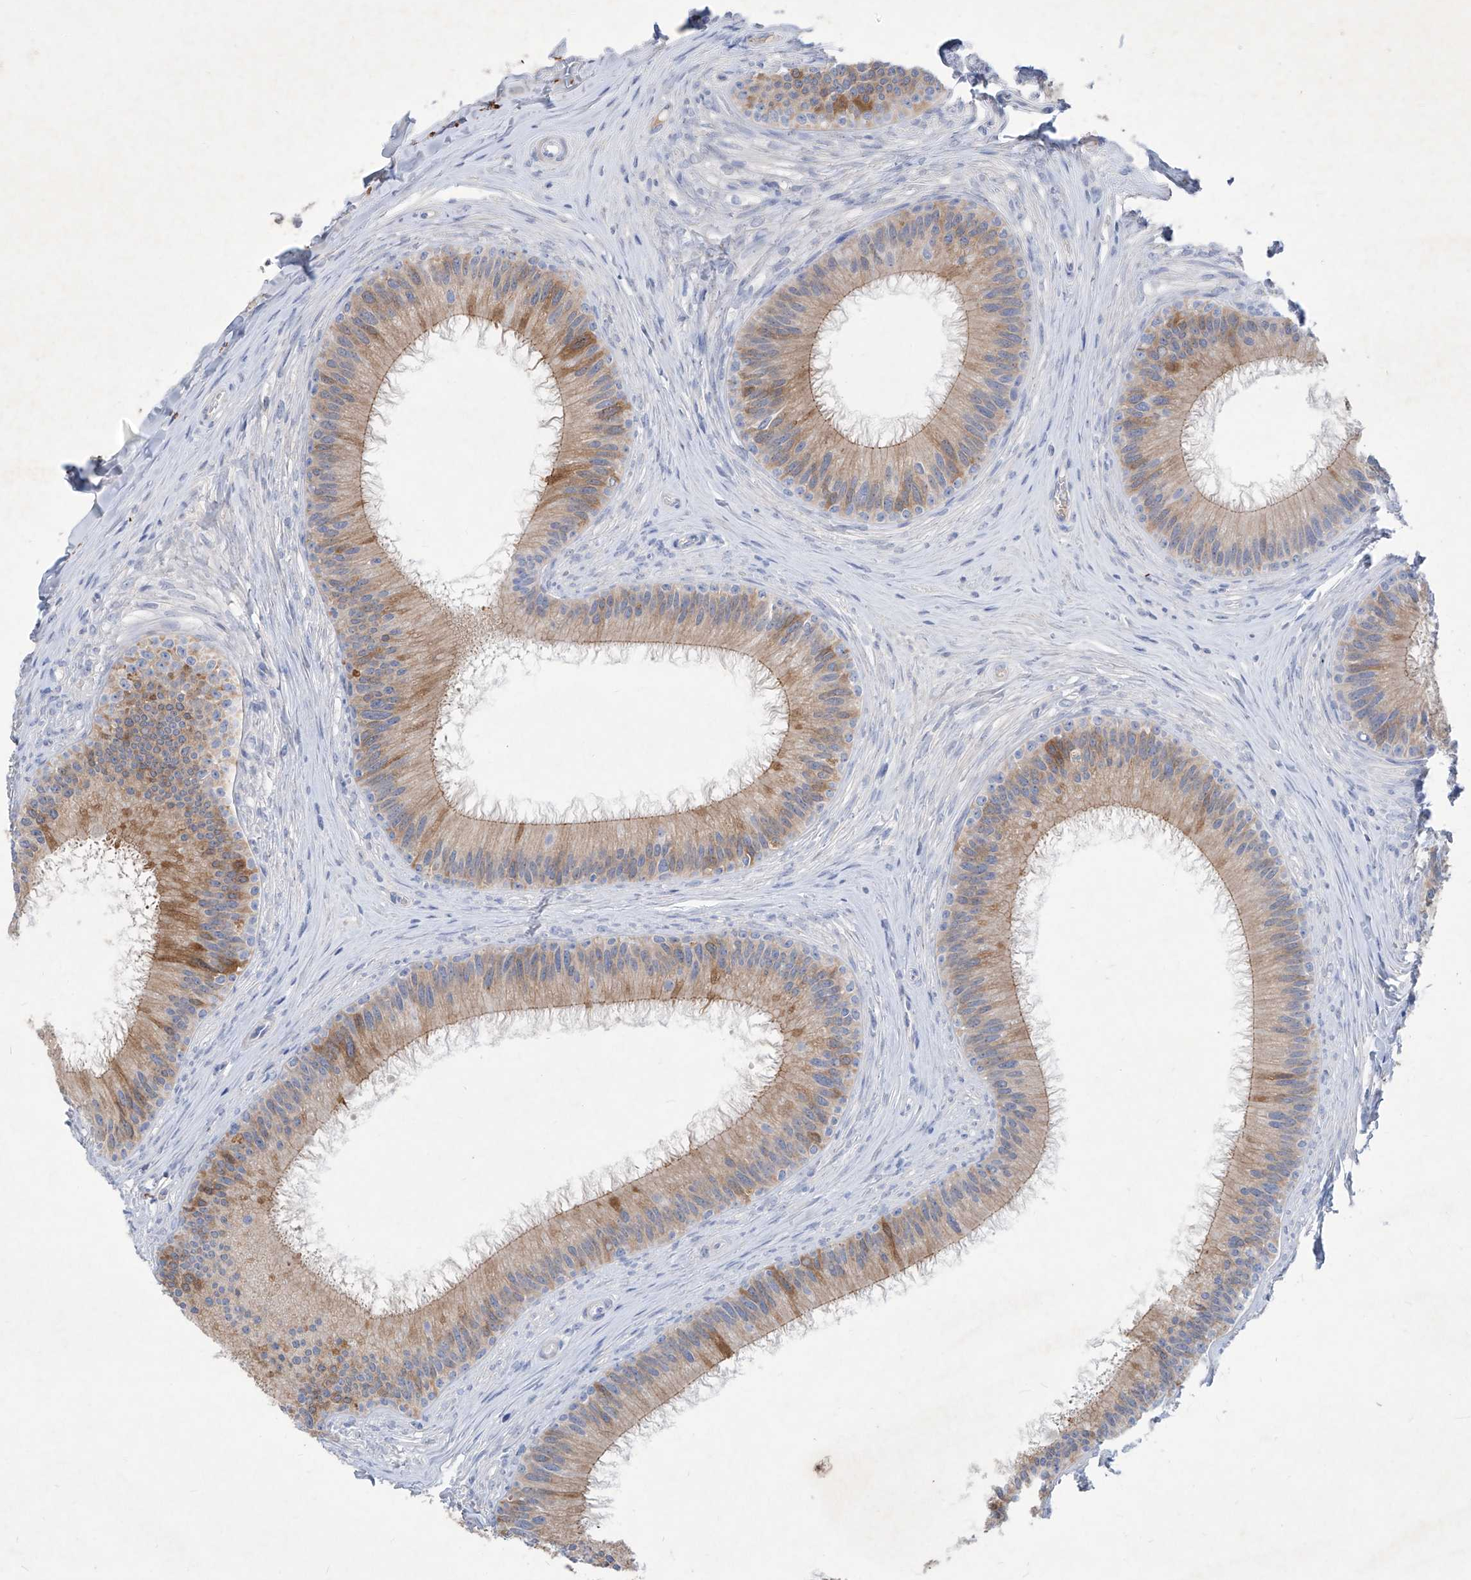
{"staining": {"intensity": "moderate", "quantity": ">75%", "location": "cytoplasmic/membranous"}, "tissue": "epididymis", "cell_type": "Glandular cells", "image_type": "normal", "snomed": [{"axis": "morphology", "description": "Normal tissue, NOS"}, {"axis": "topography", "description": "Epididymis"}], "caption": "High-magnification brightfield microscopy of unremarkable epididymis stained with DAB (brown) and counterstained with hematoxylin (blue). glandular cells exhibit moderate cytoplasmic/membranous staining is seen in approximately>75% of cells.", "gene": "ASNS", "patient": {"sex": "male", "age": 27}}